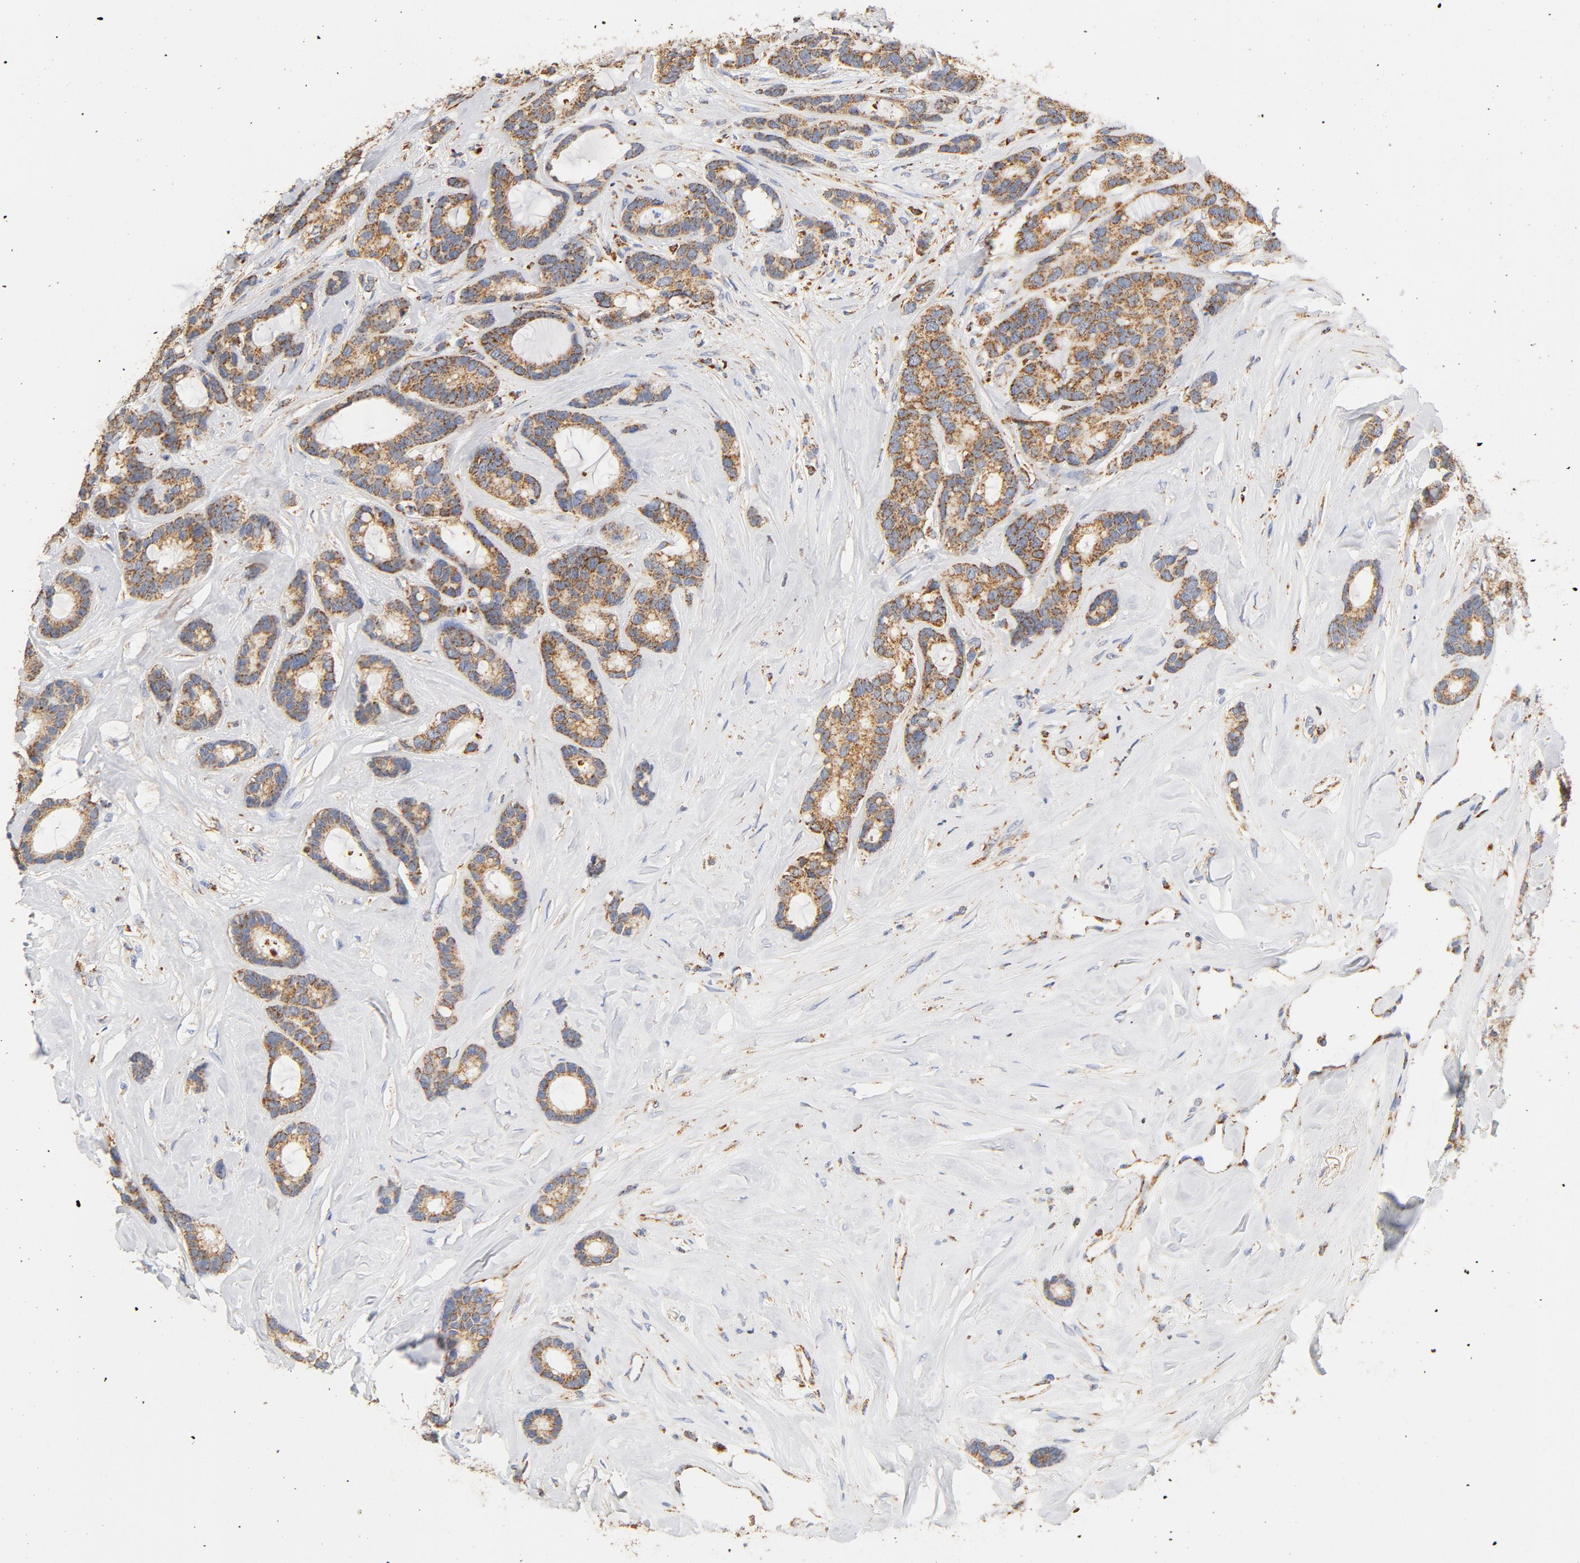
{"staining": {"intensity": "moderate", "quantity": ">75%", "location": "cytoplasmic/membranous"}, "tissue": "breast cancer", "cell_type": "Tumor cells", "image_type": "cancer", "snomed": [{"axis": "morphology", "description": "Duct carcinoma"}, {"axis": "topography", "description": "Breast"}], "caption": "Breast cancer (infiltrating ductal carcinoma) stained with a brown dye shows moderate cytoplasmic/membranous positive expression in approximately >75% of tumor cells.", "gene": "COX4I1", "patient": {"sex": "female", "age": 87}}